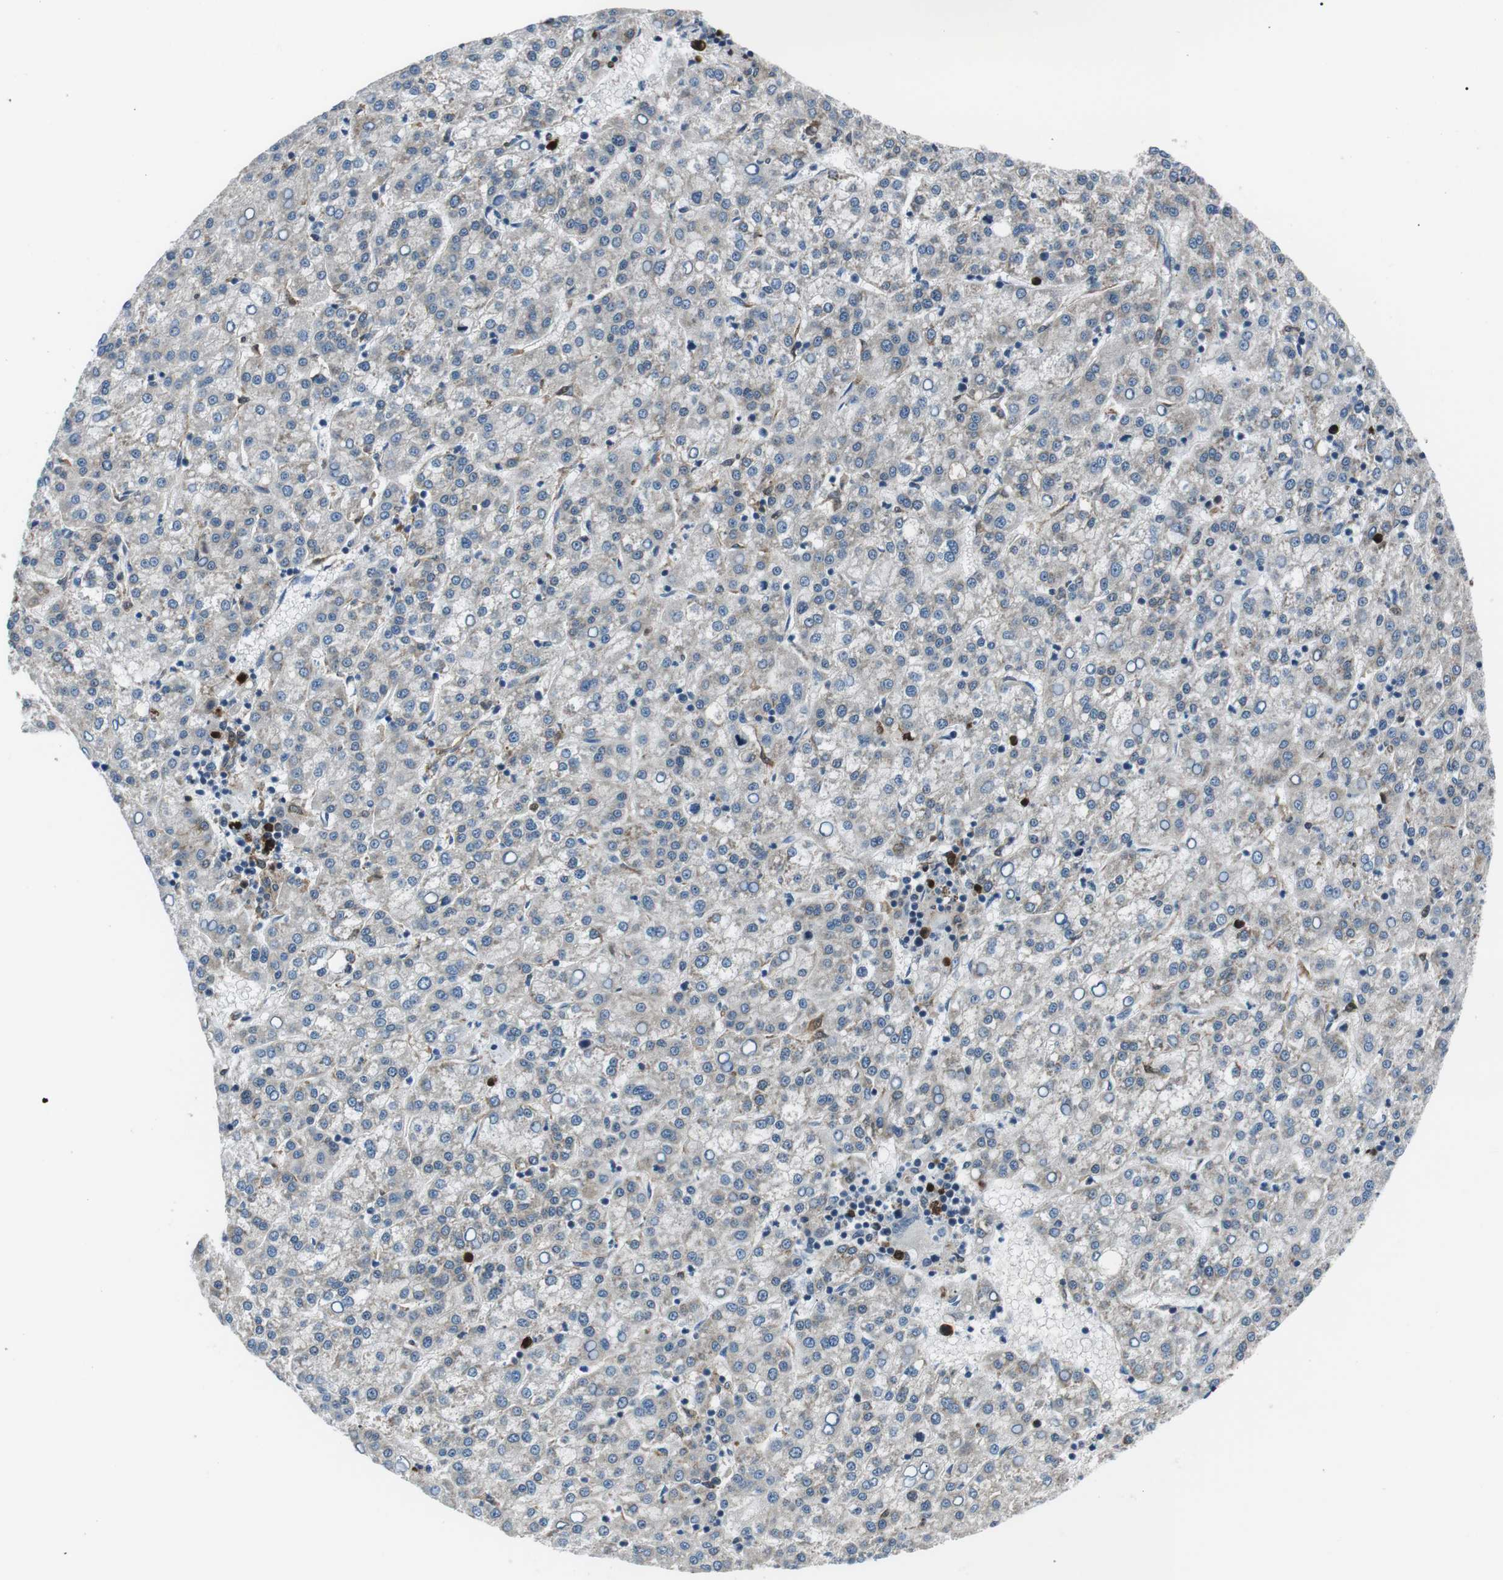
{"staining": {"intensity": "weak", "quantity": "25%-75%", "location": "cytoplasmic/membranous"}, "tissue": "liver cancer", "cell_type": "Tumor cells", "image_type": "cancer", "snomed": [{"axis": "morphology", "description": "Carcinoma, Hepatocellular, NOS"}, {"axis": "topography", "description": "Liver"}], "caption": "A low amount of weak cytoplasmic/membranous expression is present in about 25%-75% of tumor cells in hepatocellular carcinoma (liver) tissue. (brown staining indicates protein expression, while blue staining denotes nuclei).", "gene": "BLNK", "patient": {"sex": "female", "age": 58}}